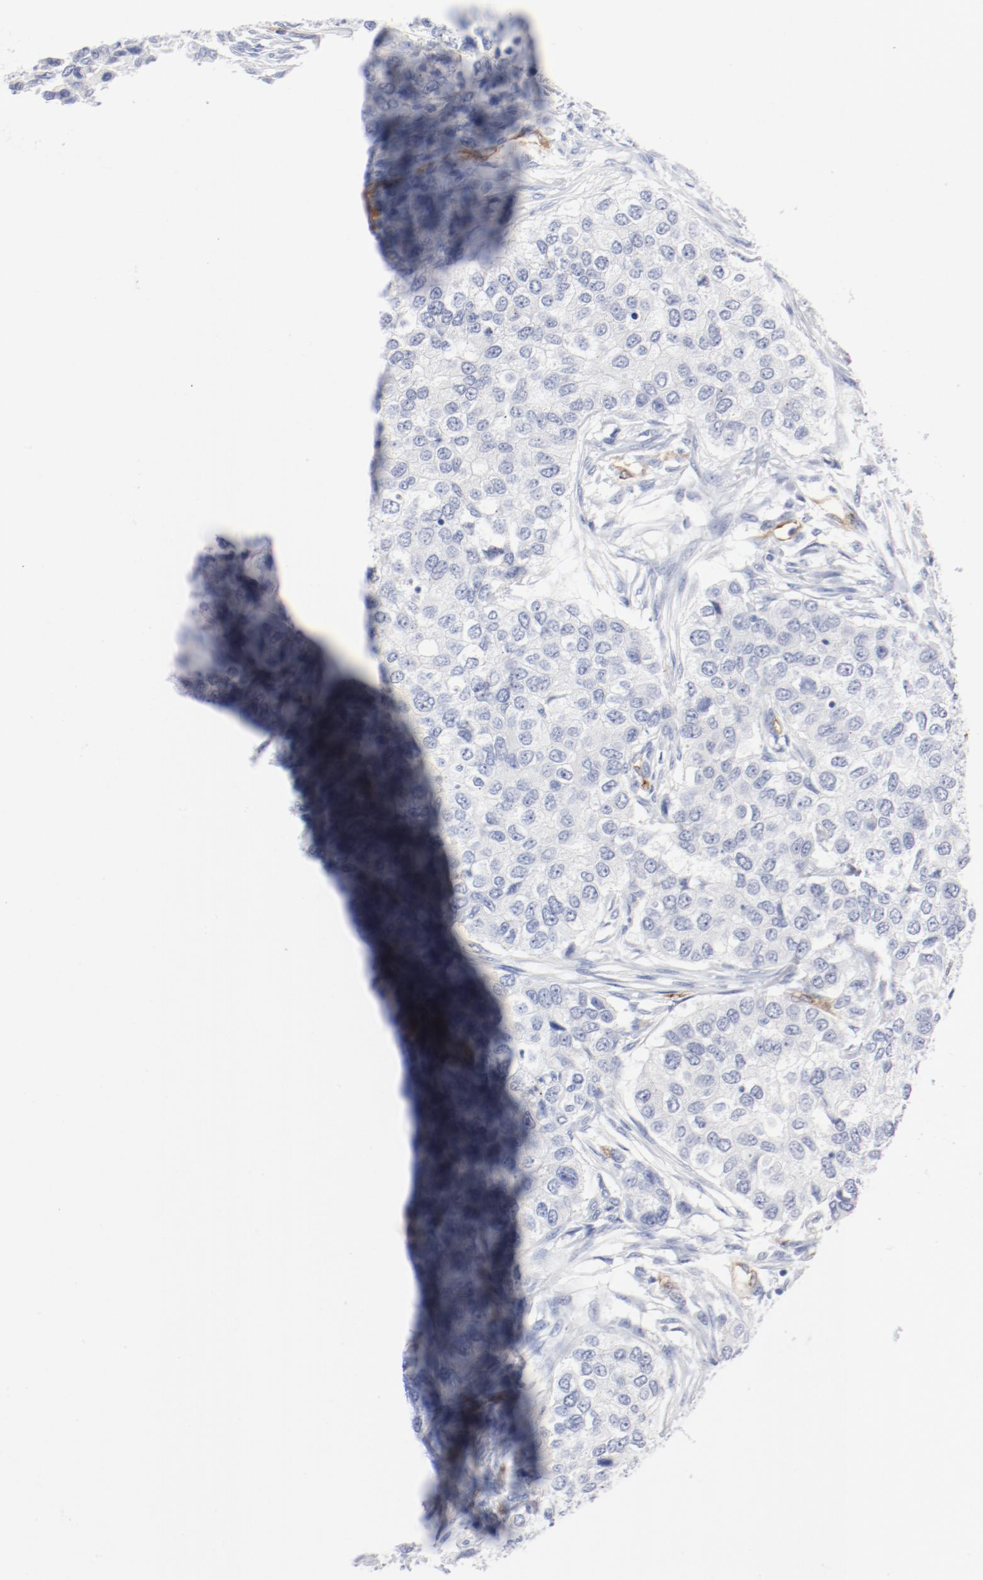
{"staining": {"intensity": "negative", "quantity": "none", "location": "none"}, "tissue": "breast cancer", "cell_type": "Tumor cells", "image_type": "cancer", "snomed": [{"axis": "morphology", "description": "Normal tissue, NOS"}, {"axis": "morphology", "description": "Duct carcinoma"}, {"axis": "topography", "description": "Breast"}], "caption": "Immunohistochemistry (IHC) image of breast intraductal carcinoma stained for a protein (brown), which demonstrates no staining in tumor cells.", "gene": "SHANK3", "patient": {"sex": "female", "age": 49}}